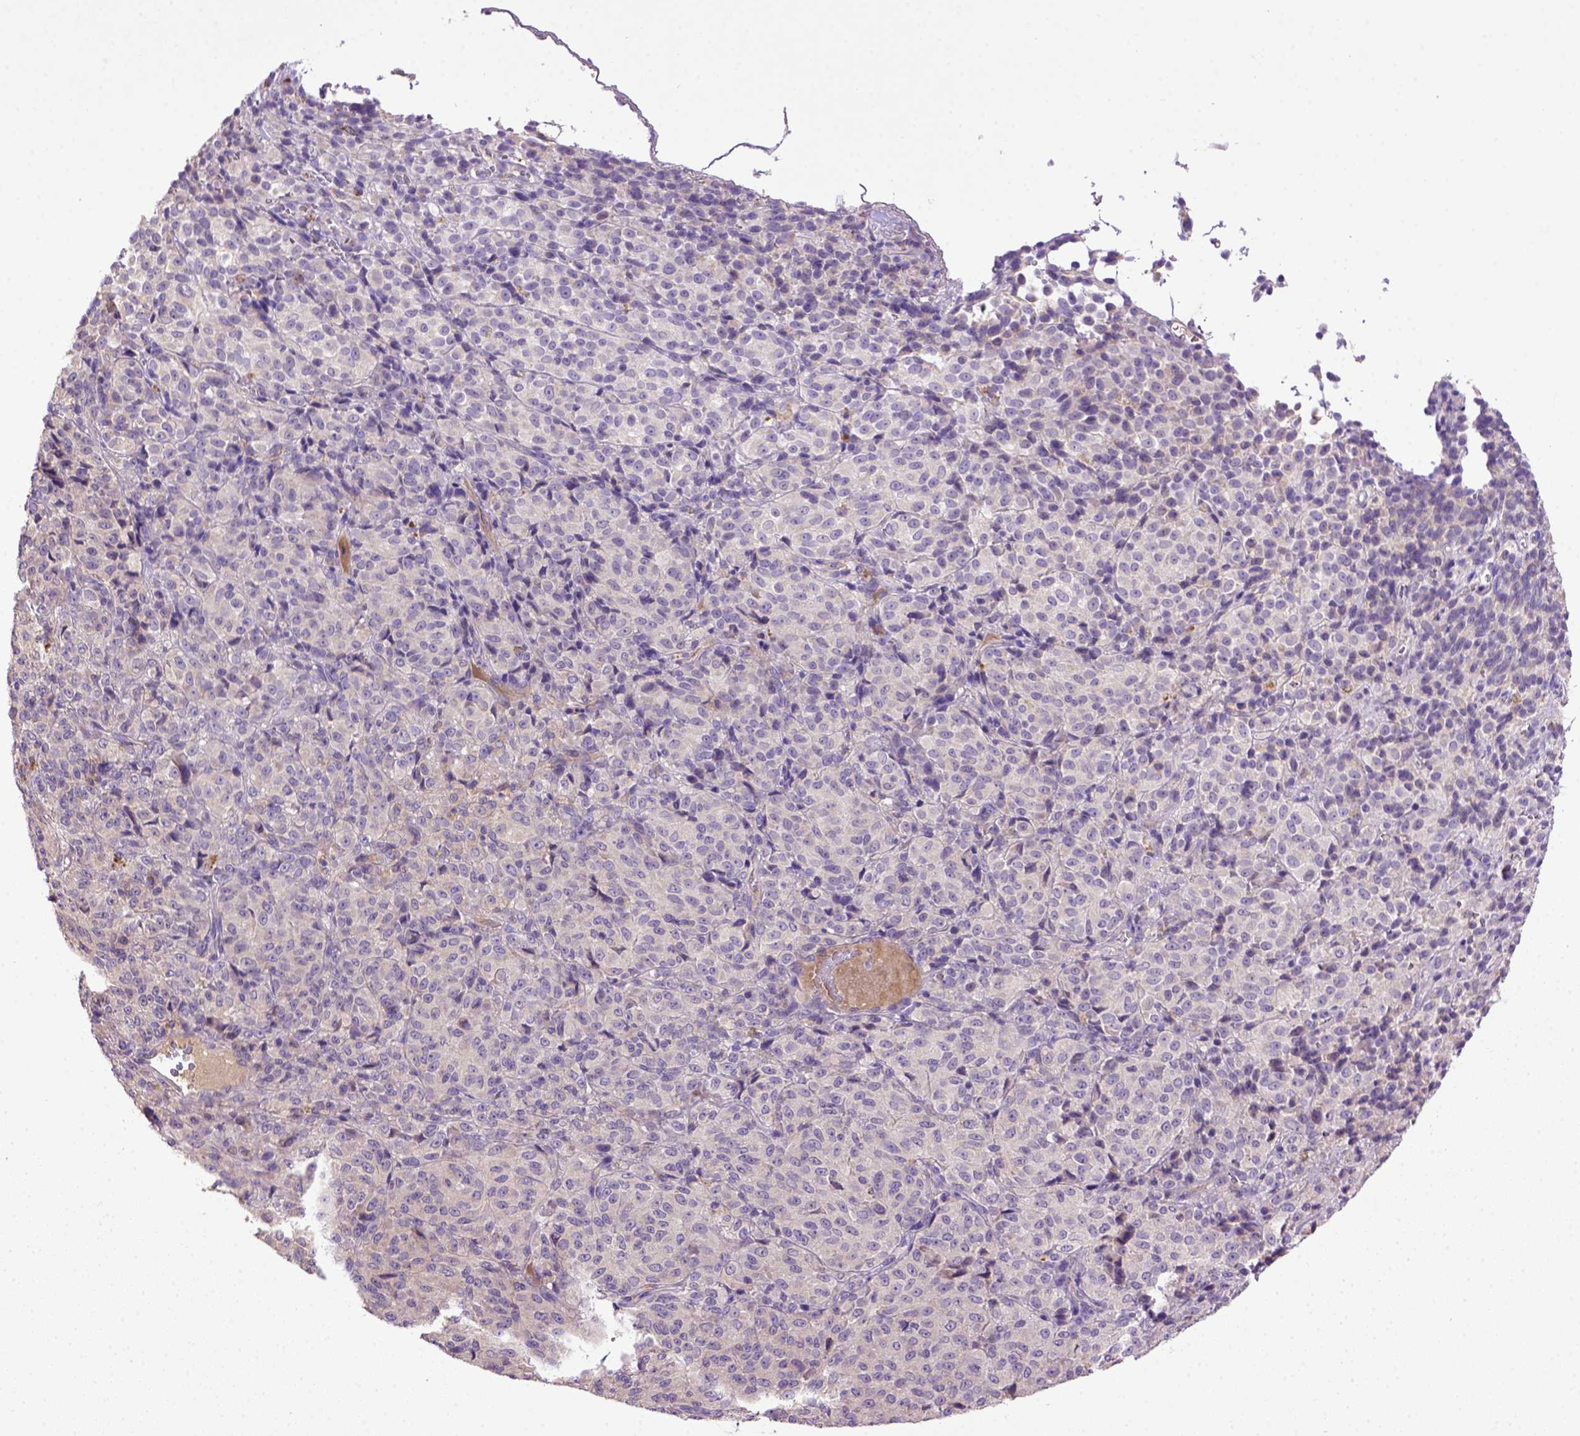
{"staining": {"intensity": "negative", "quantity": "none", "location": "none"}, "tissue": "melanoma", "cell_type": "Tumor cells", "image_type": "cancer", "snomed": [{"axis": "morphology", "description": "Malignant melanoma, Metastatic site"}, {"axis": "topography", "description": "Brain"}], "caption": "Micrograph shows no protein expression in tumor cells of malignant melanoma (metastatic site) tissue.", "gene": "DEPDC1B", "patient": {"sex": "female", "age": 56}}